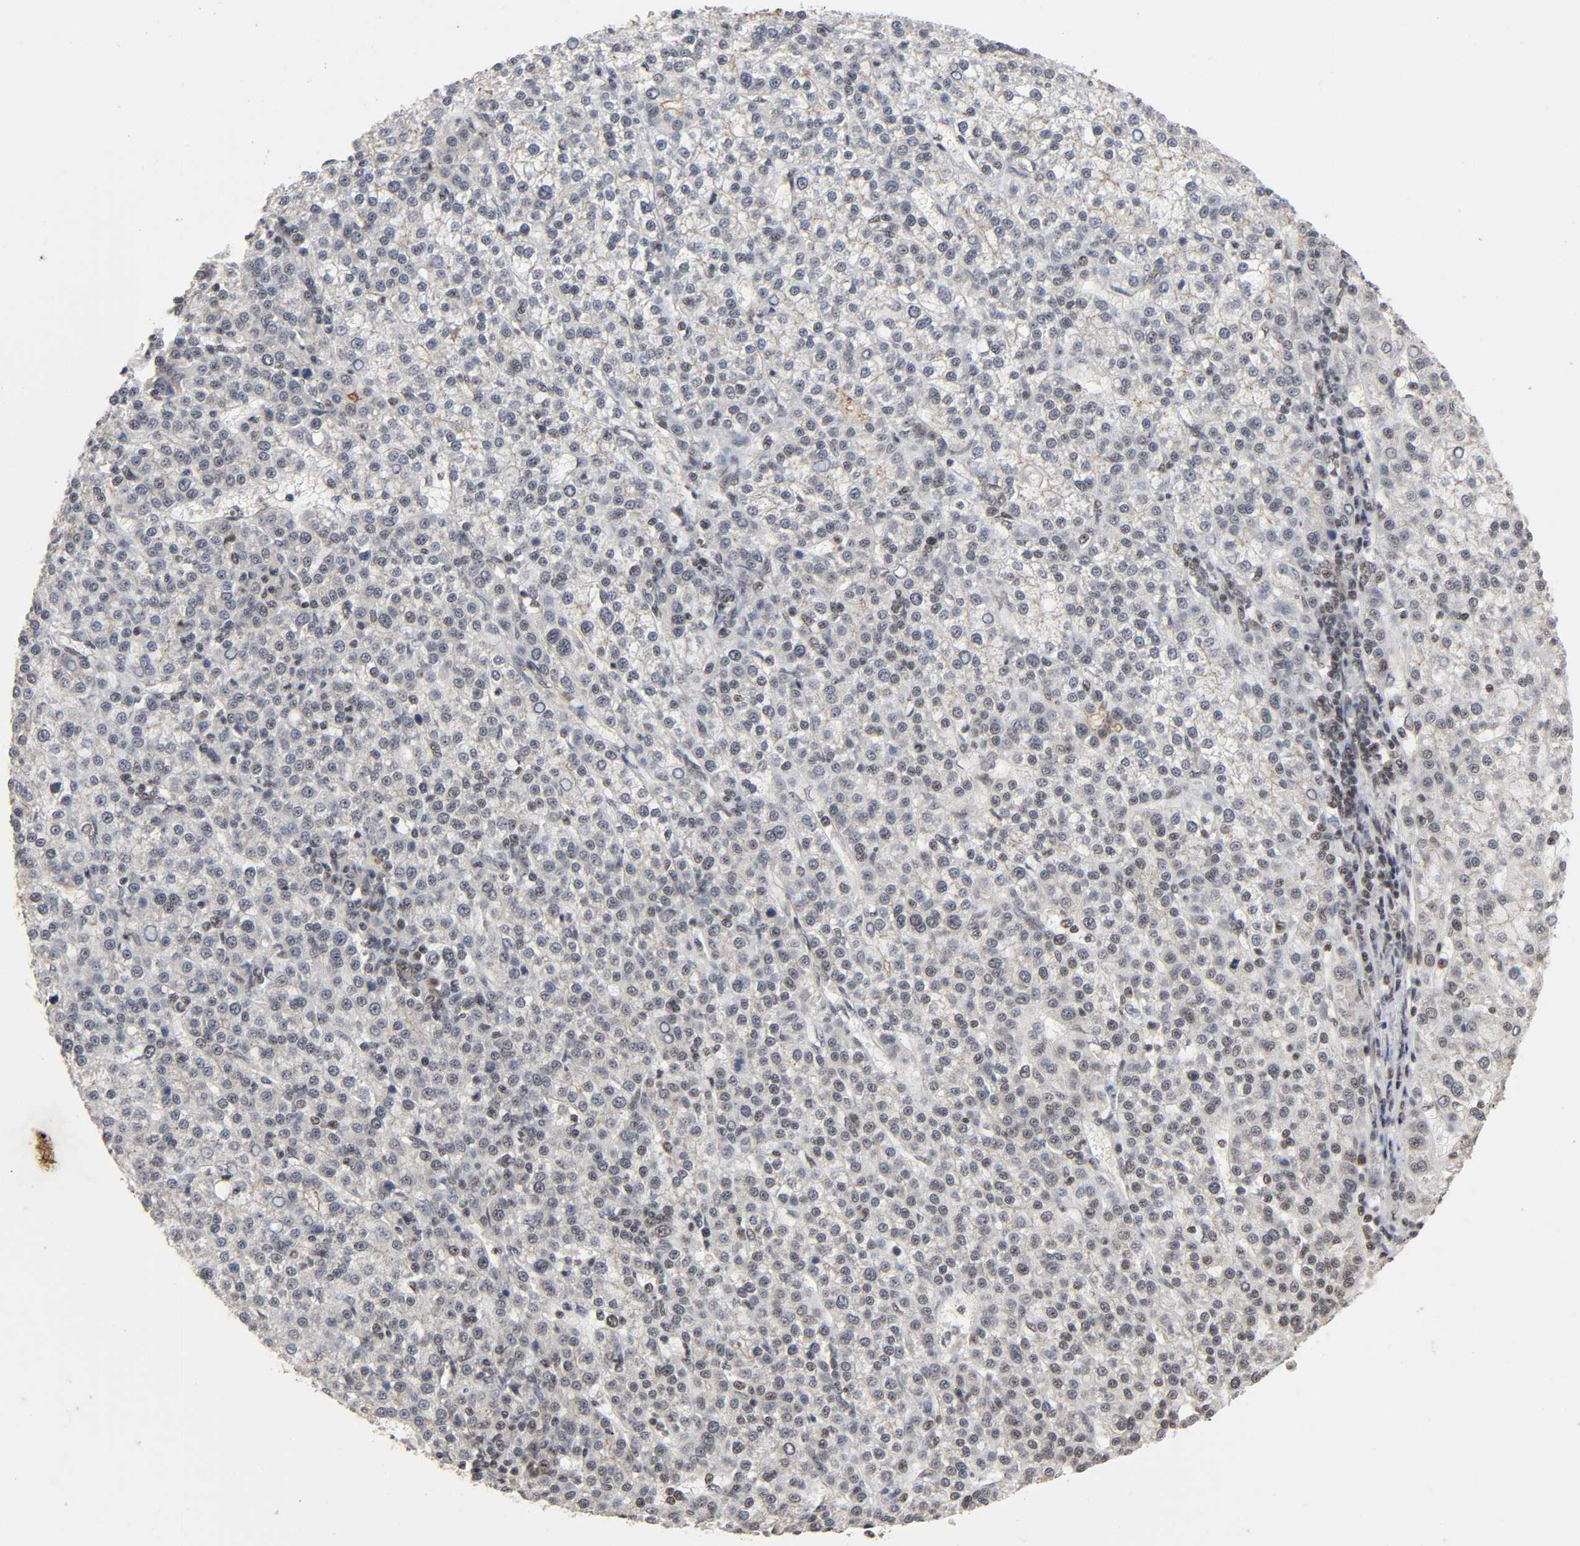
{"staining": {"intensity": "weak", "quantity": "<25%", "location": "cytoplasmic/membranous,nuclear"}, "tissue": "liver cancer", "cell_type": "Tumor cells", "image_type": "cancer", "snomed": [{"axis": "morphology", "description": "Carcinoma, Hepatocellular, NOS"}, {"axis": "topography", "description": "Liver"}], "caption": "Immunohistochemistry (IHC) histopathology image of neoplastic tissue: hepatocellular carcinoma (liver) stained with DAB shows no significant protein expression in tumor cells.", "gene": "ZNF384", "patient": {"sex": "female", "age": 58}}